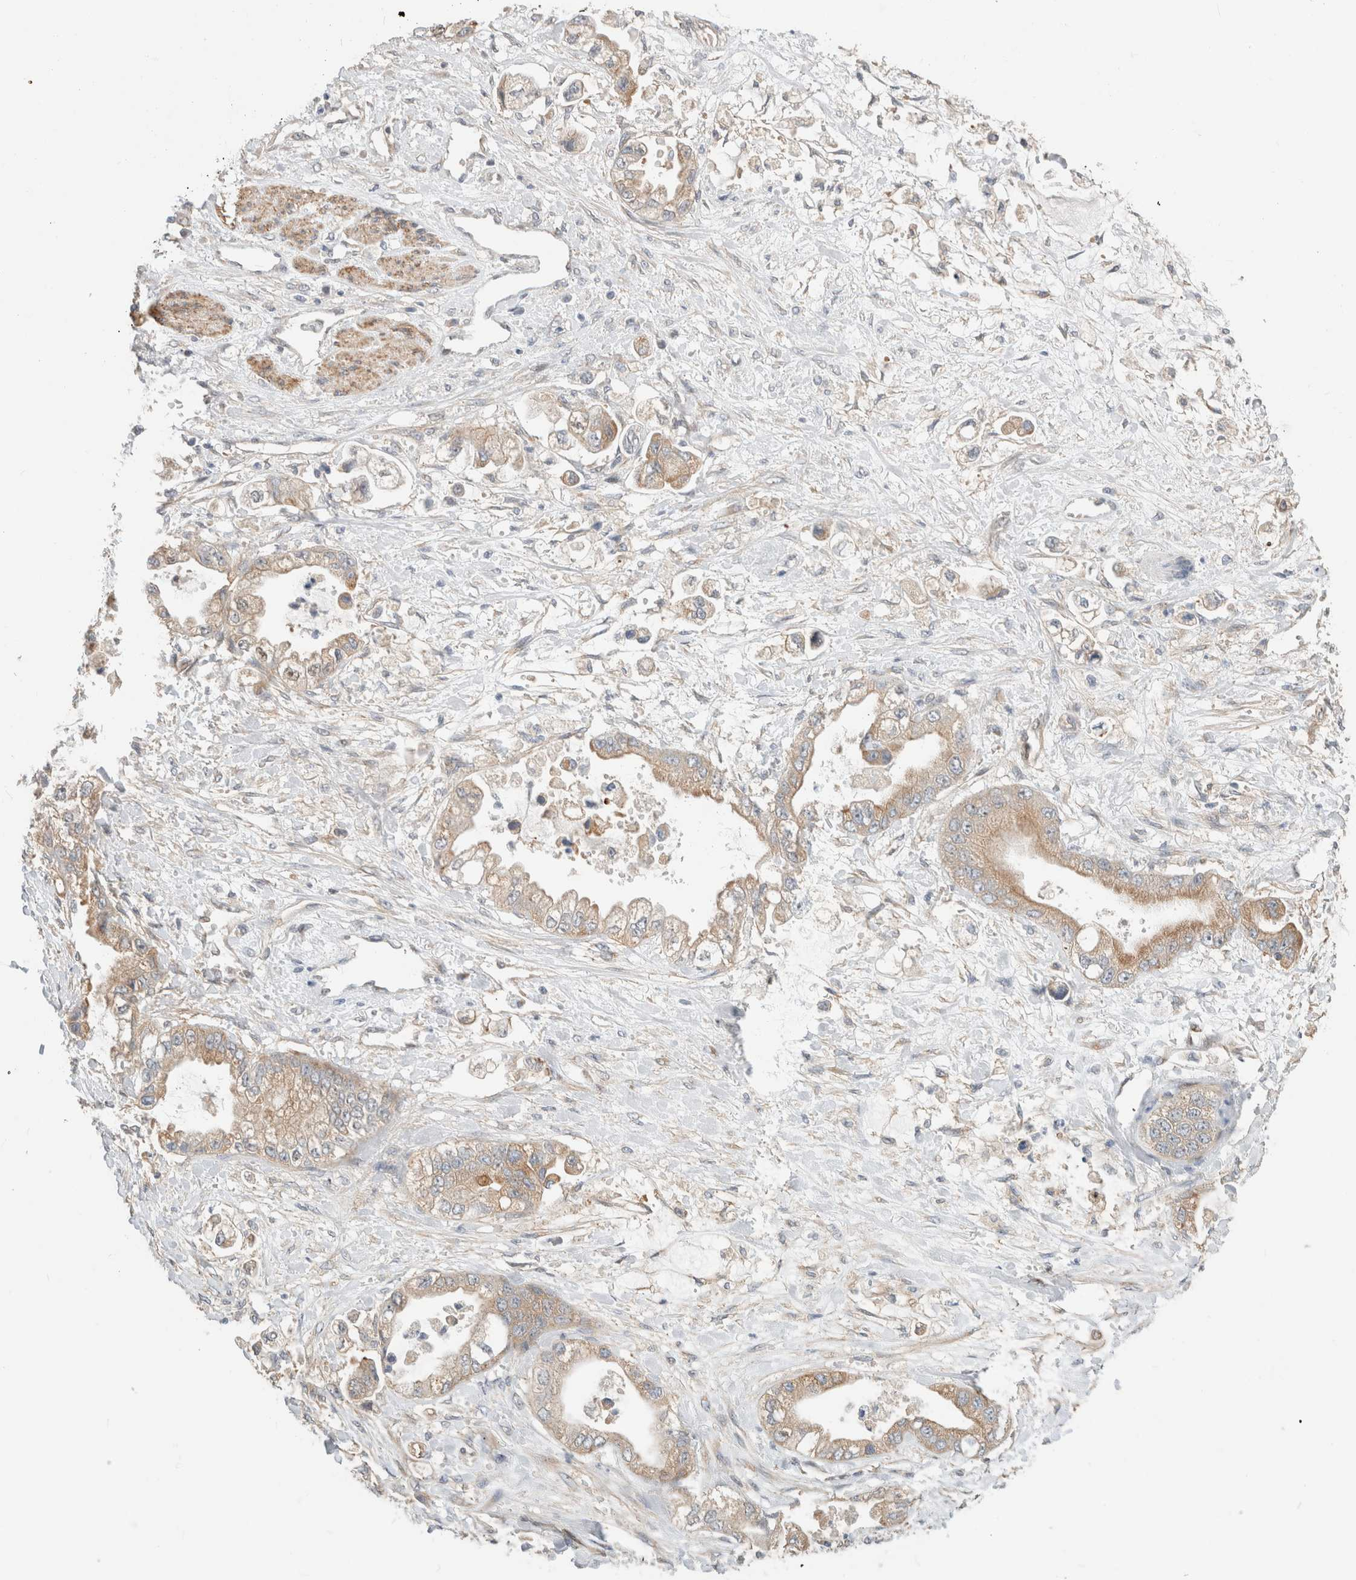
{"staining": {"intensity": "weak", "quantity": "25%-75%", "location": "cytoplasmic/membranous"}, "tissue": "stomach cancer", "cell_type": "Tumor cells", "image_type": "cancer", "snomed": [{"axis": "morphology", "description": "Adenocarcinoma, NOS"}, {"axis": "topography", "description": "Stomach"}], "caption": "Human adenocarcinoma (stomach) stained for a protein (brown) reveals weak cytoplasmic/membranous positive staining in approximately 25%-75% of tumor cells.", "gene": "ID3", "patient": {"sex": "male", "age": 62}}